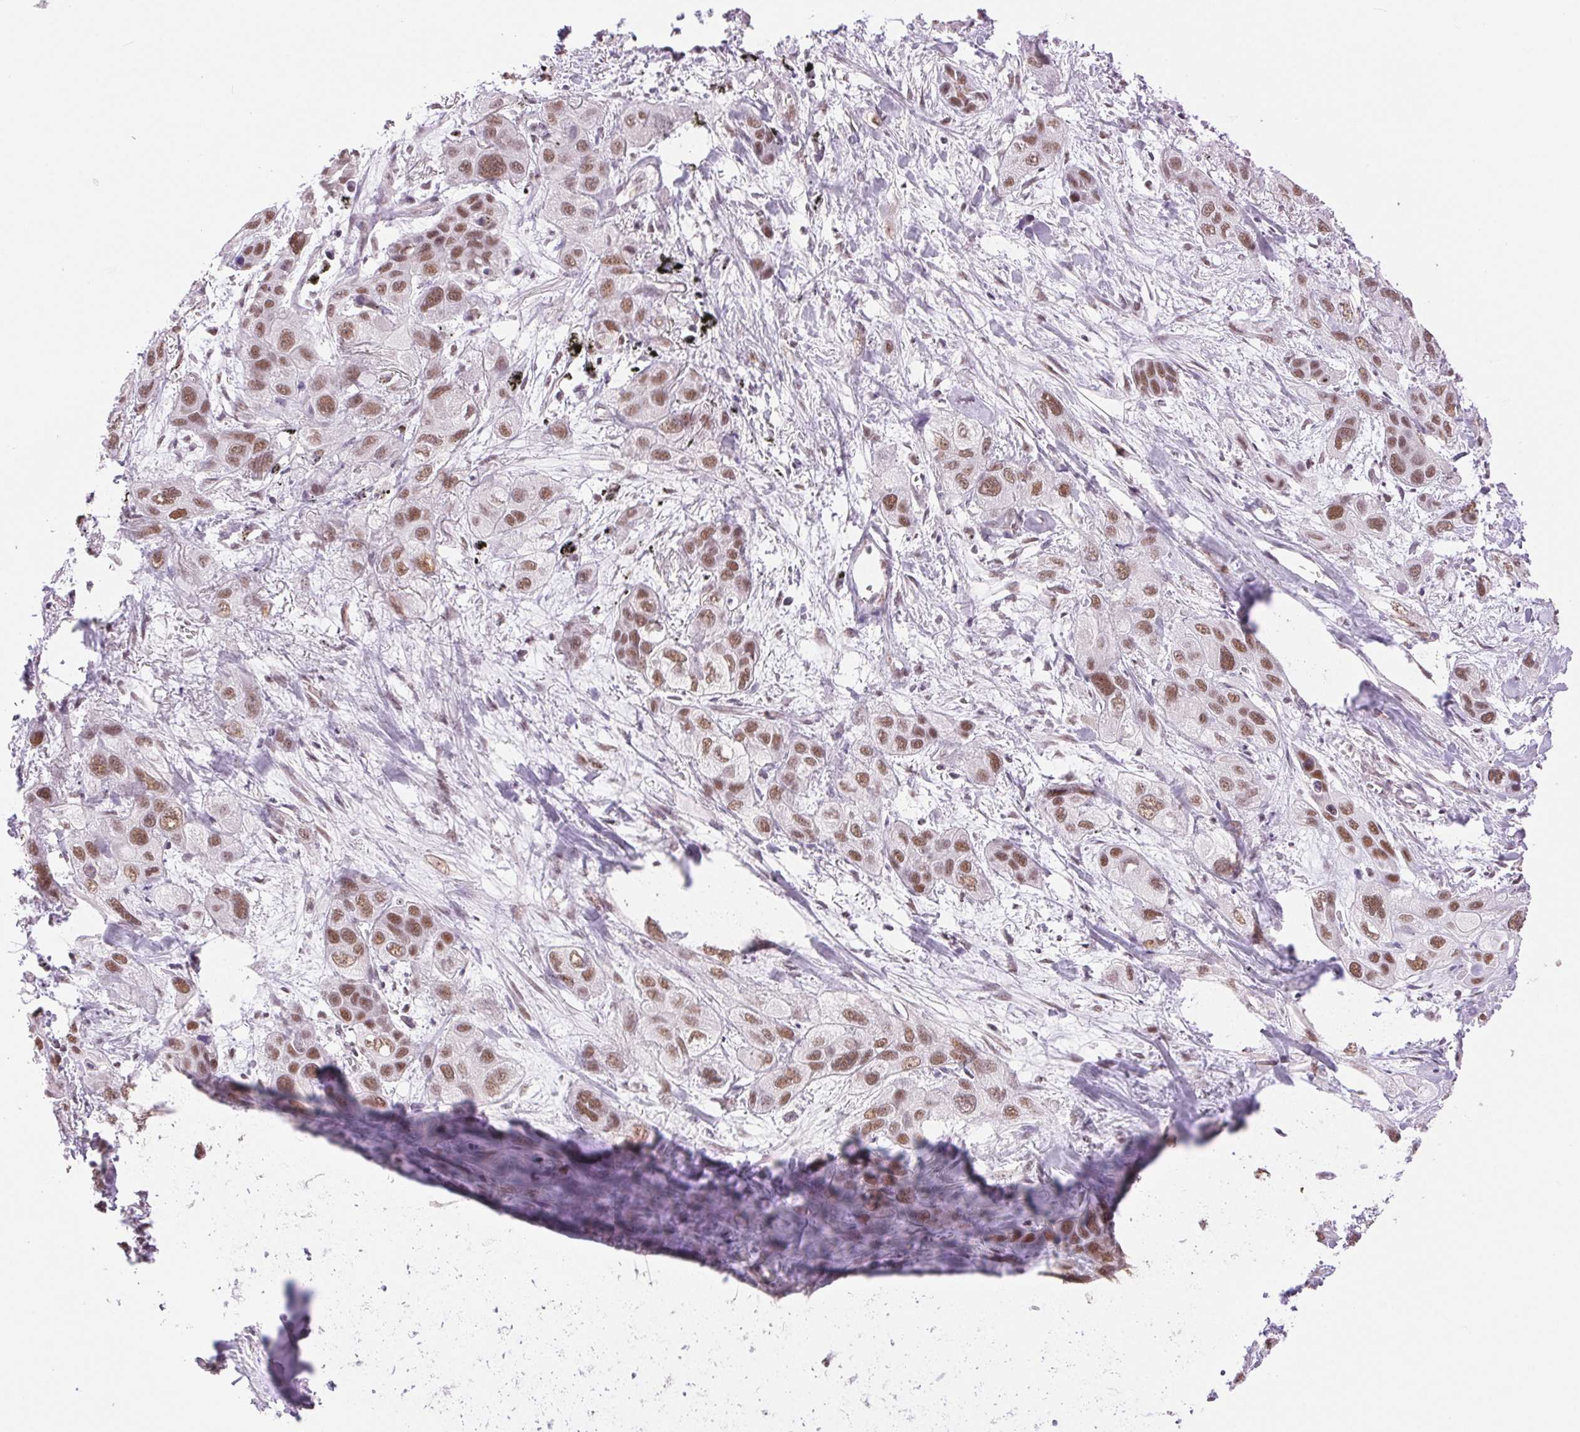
{"staining": {"intensity": "moderate", "quantity": ">75%", "location": "nuclear"}, "tissue": "lung cancer", "cell_type": "Tumor cells", "image_type": "cancer", "snomed": [{"axis": "morphology", "description": "Squamous cell carcinoma, NOS"}, {"axis": "morphology", "description": "Squamous cell carcinoma, metastatic, NOS"}, {"axis": "topography", "description": "Lung"}], "caption": "Immunohistochemical staining of human metastatic squamous cell carcinoma (lung) displays moderate nuclear protein staining in about >75% of tumor cells. (IHC, brightfield microscopy, high magnification).", "gene": "RPRD1B", "patient": {"sex": "male", "age": 59}}